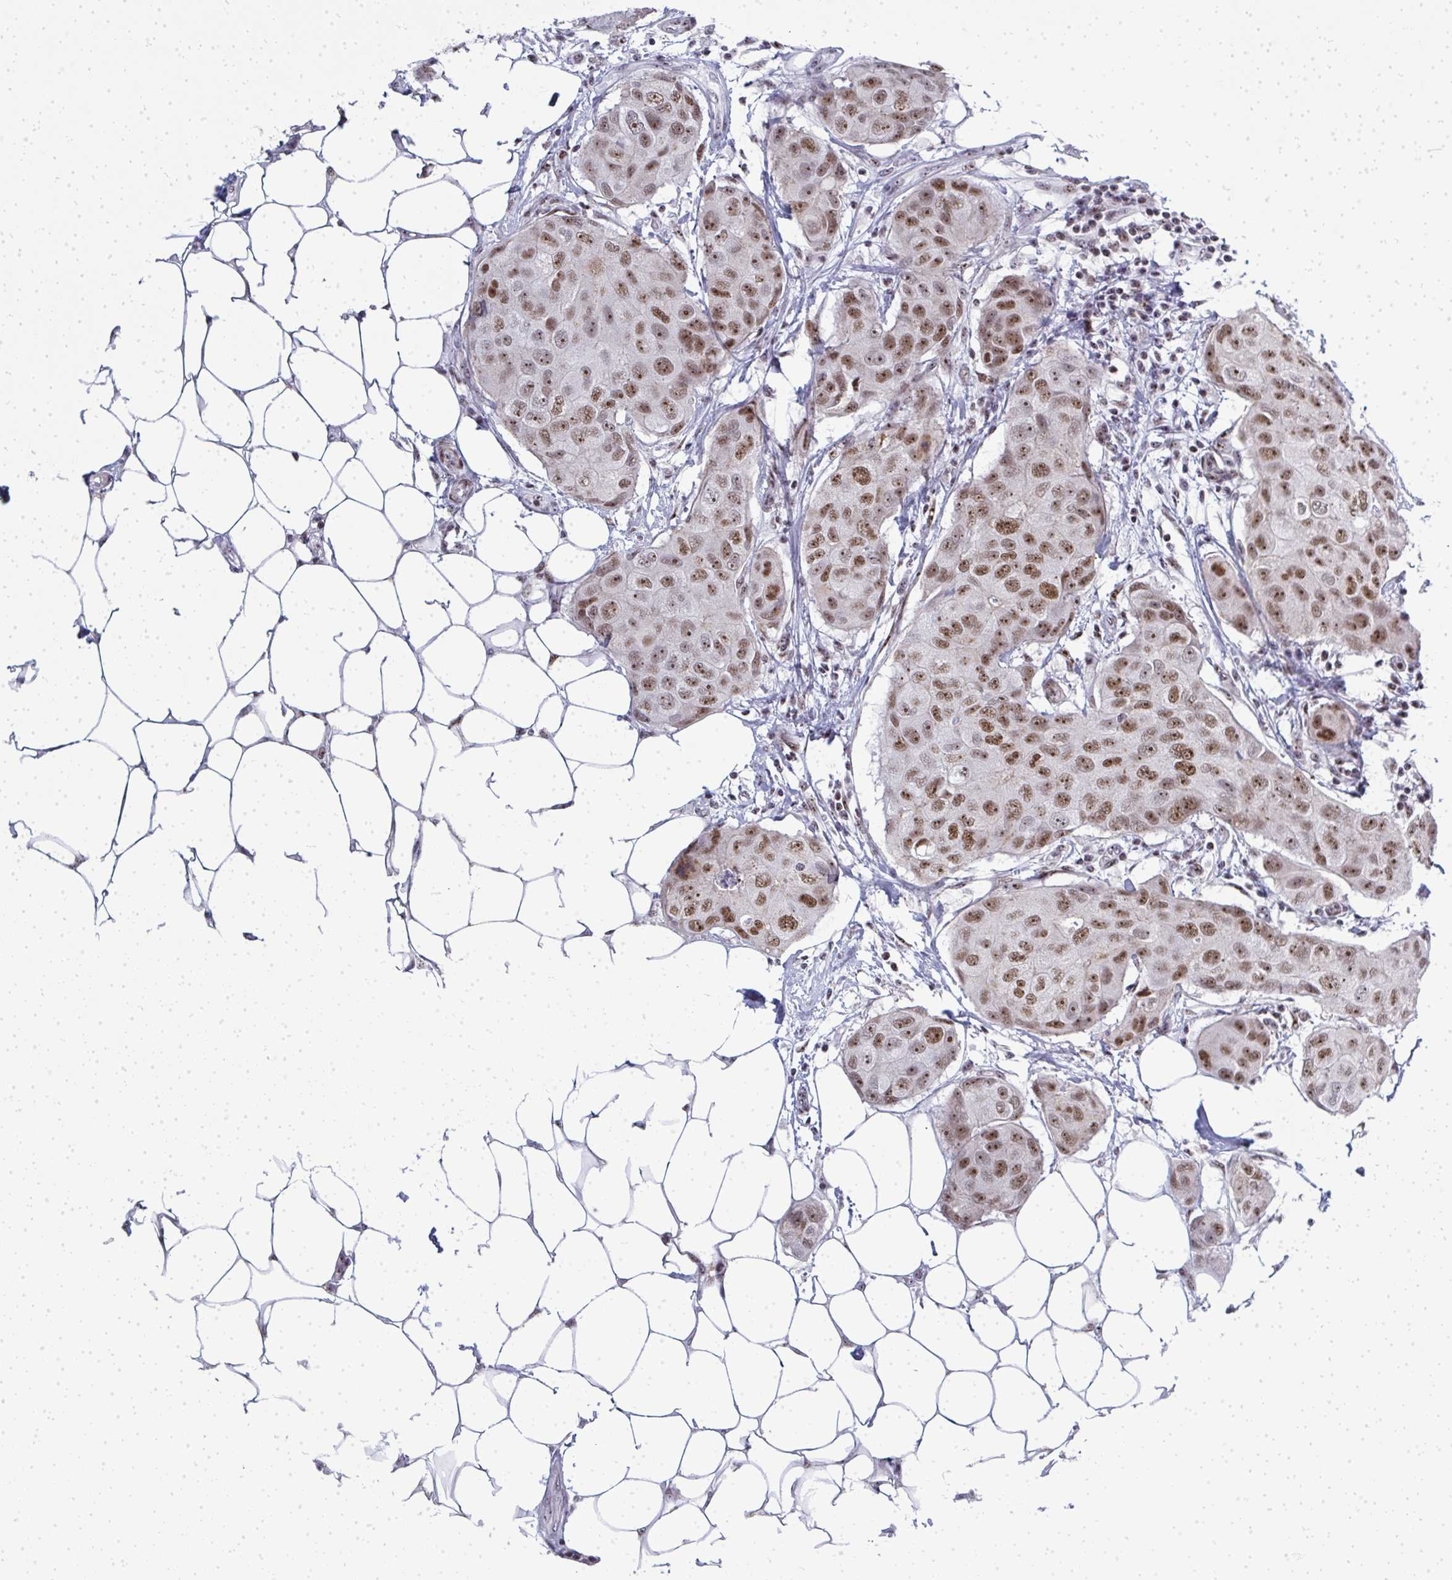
{"staining": {"intensity": "moderate", "quantity": ">75%", "location": "nuclear"}, "tissue": "breast cancer", "cell_type": "Tumor cells", "image_type": "cancer", "snomed": [{"axis": "morphology", "description": "Duct carcinoma"}, {"axis": "topography", "description": "Breast"}, {"axis": "topography", "description": "Lymph node"}], "caption": "Breast cancer was stained to show a protein in brown. There is medium levels of moderate nuclear staining in about >75% of tumor cells.", "gene": "SIRT7", "patient": {"sex": "female", "age": 80}}